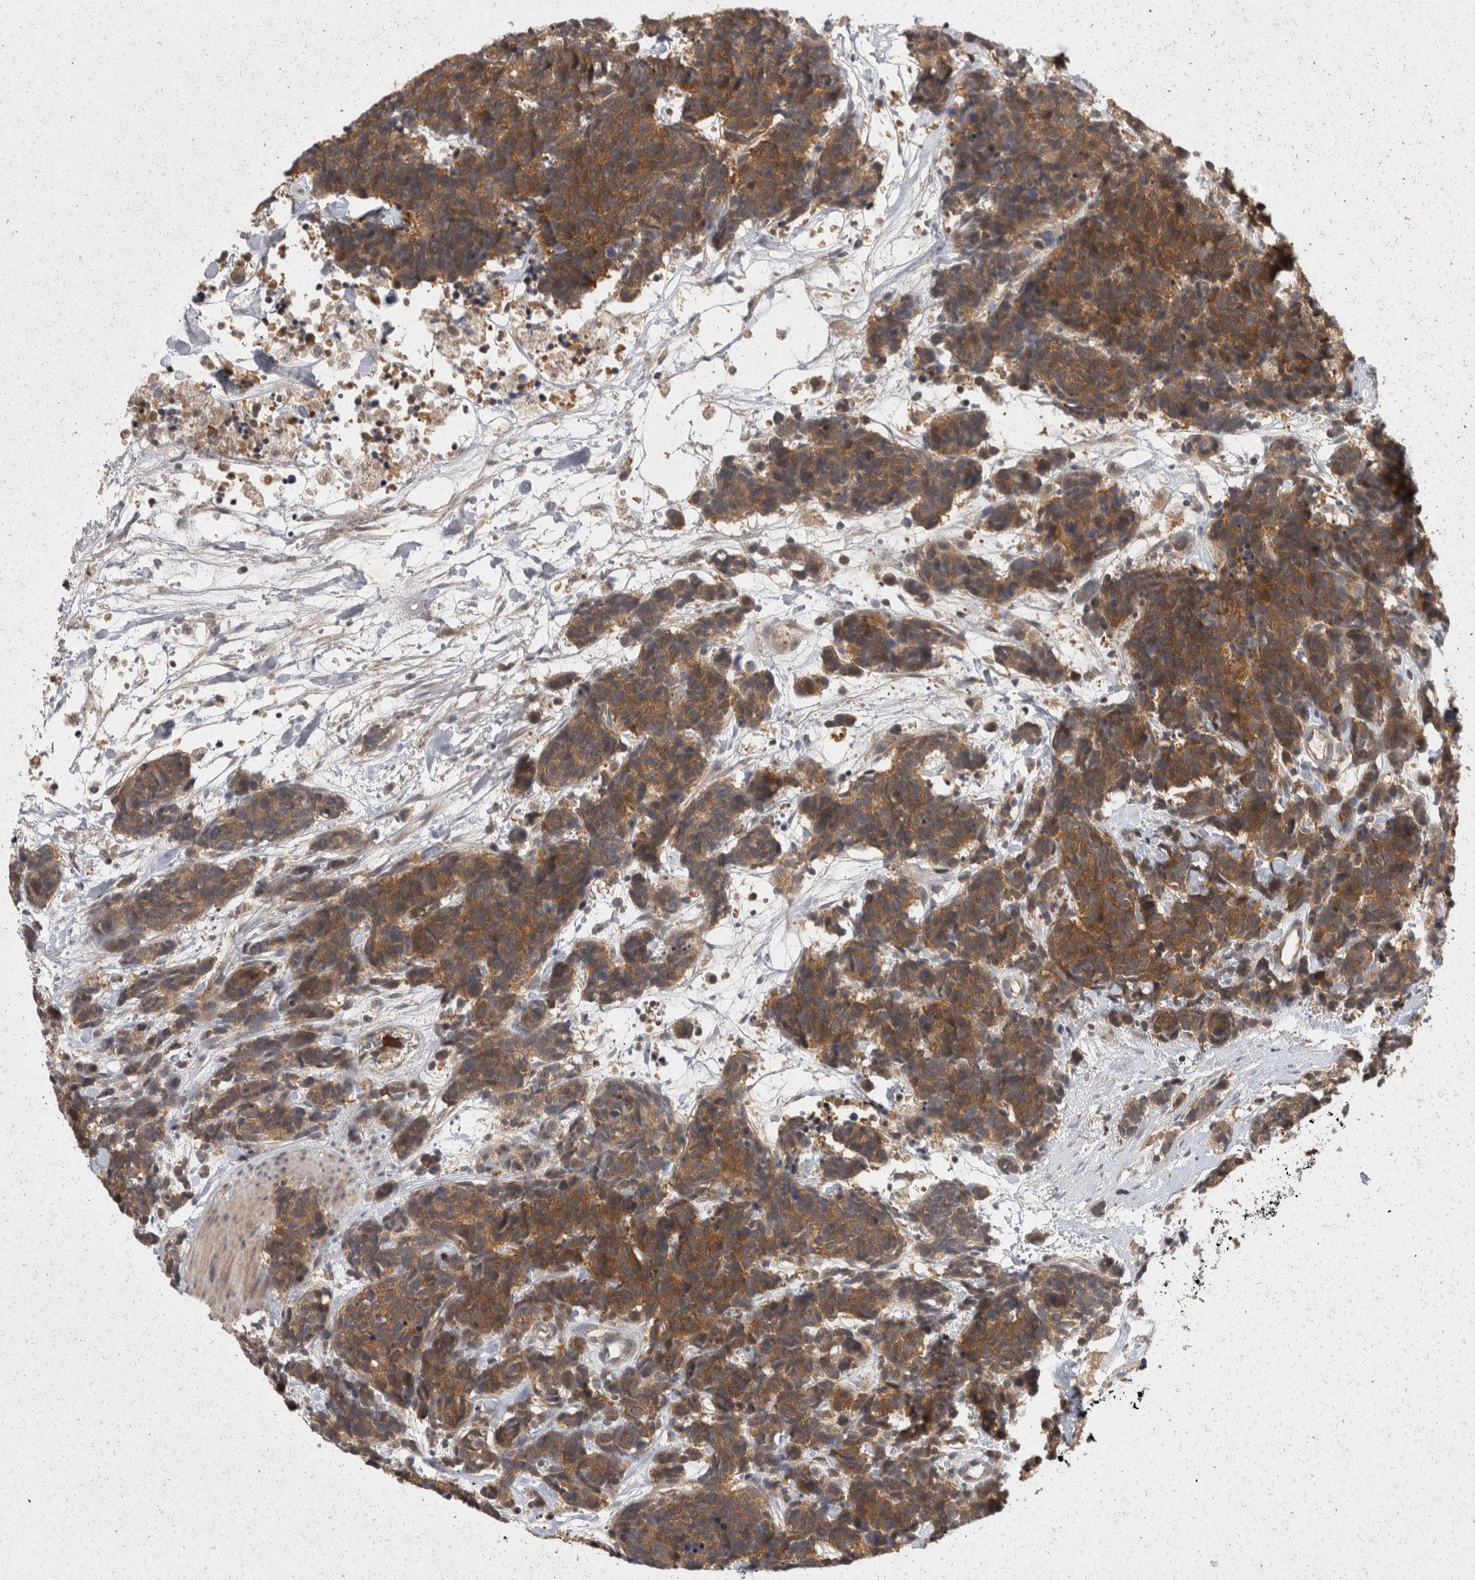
{"staining": {"intensity": "strong", "quantity": ">75%", "location": "cytoplasmic/membranous"}, "tissue": "carcinoid", "cell_type": "Tumor cells", "image_type": "cancer", "snomed": [{"axis": "morphology", "description": "Carcinoma, NOS"}, {"axis": "morphology", "description": "Carcinoid, malignant, NOS"}, {"axis": "topography", "description": "Urinary bladder"}], "caption": "This is an image of IHC staining of carcinoid, which shows strong staining in the cytoplasmic/membranous of tumor cells.", "gene": "ACAT2", "patient": {"sex": "male", "age": 57}}